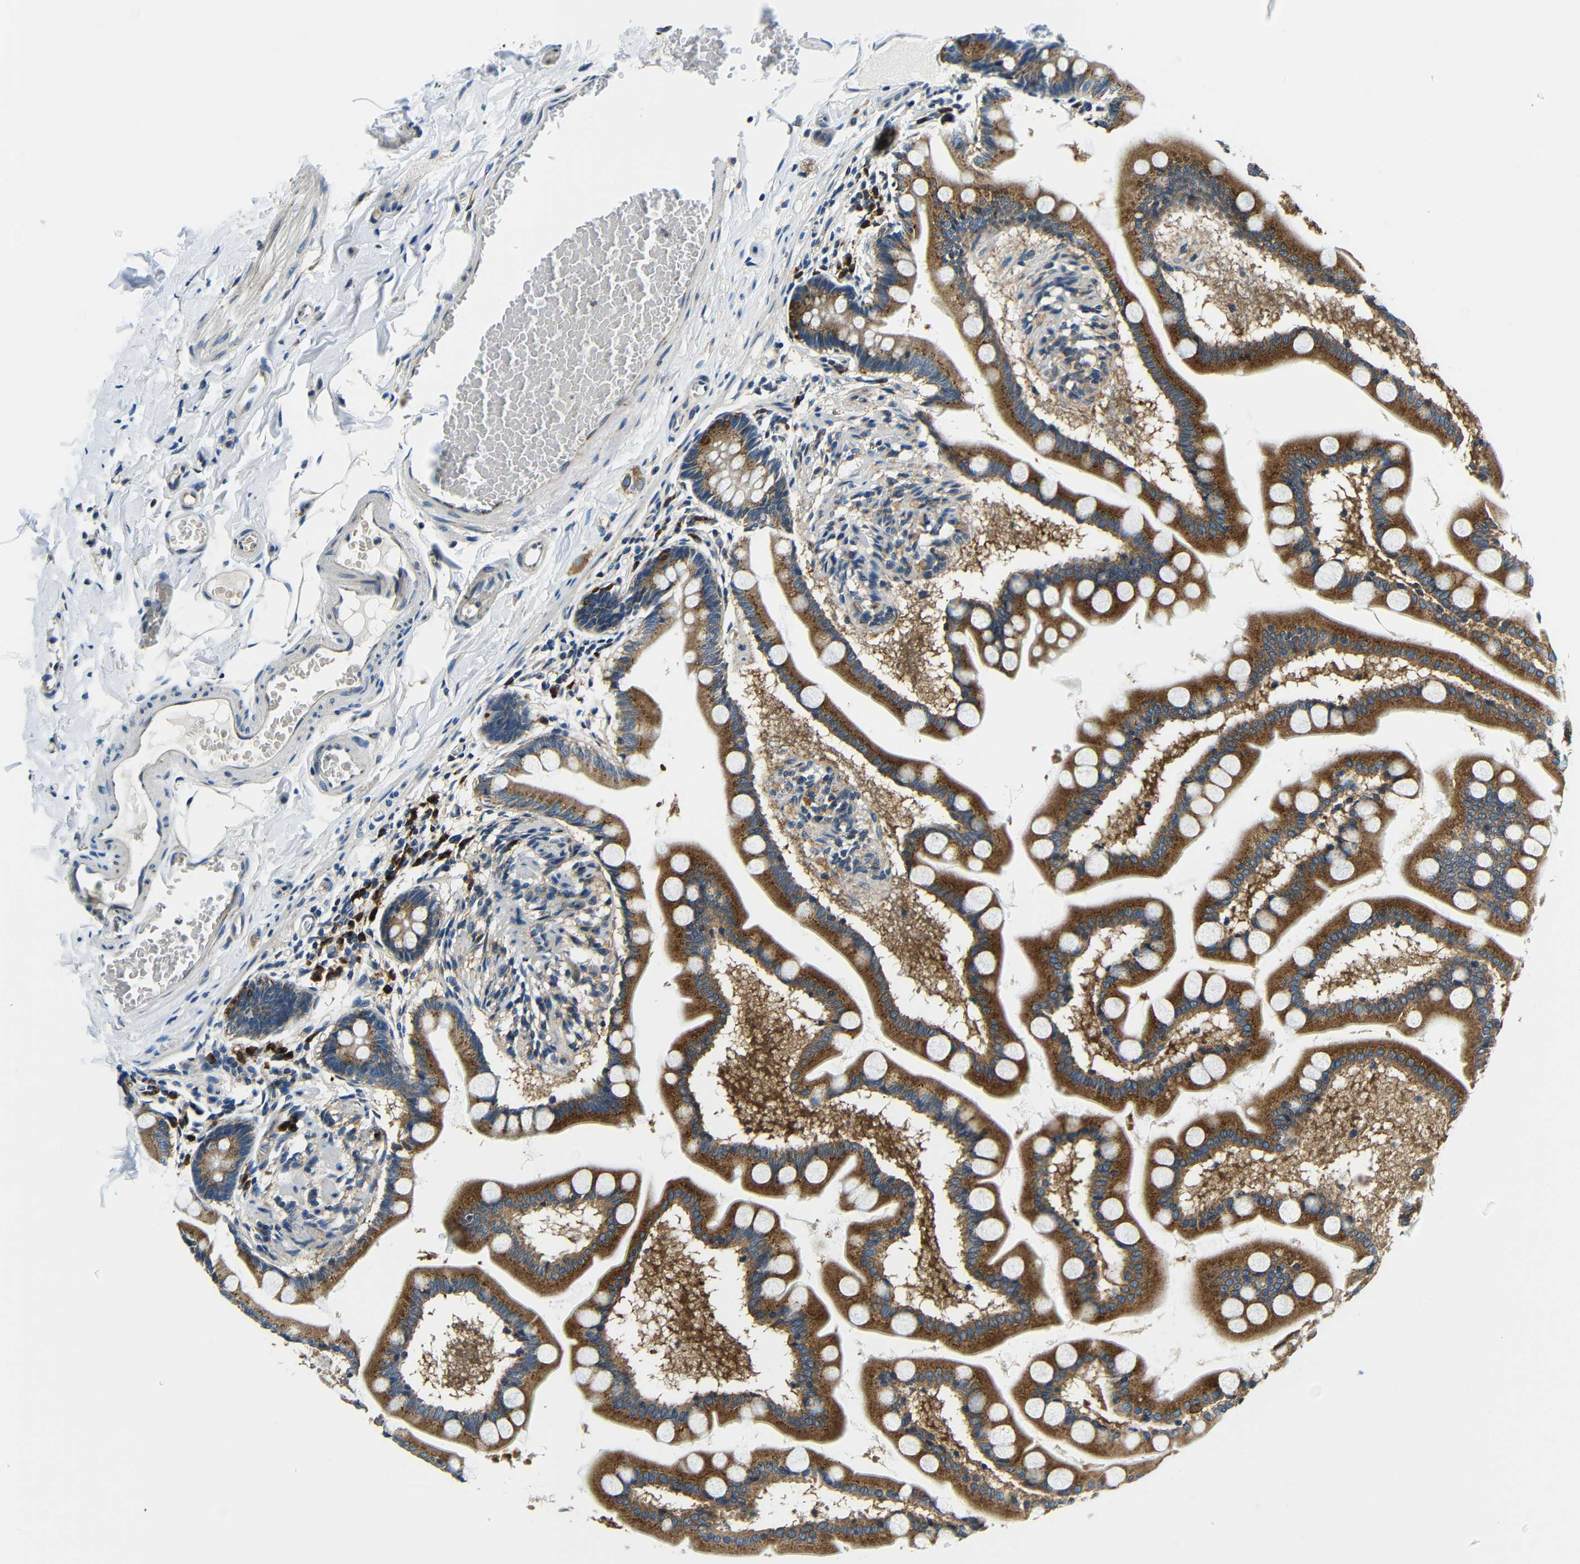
{"staining": {"intensity": "strong", "quantity": ">75%", "location": "cytoplasmic/membranous"}, "tissue": "small intestine", "cell_type": "Glandular cells", "image_type": "normal", "snomed": [{"axis": "morphology", "description": "Normal tissue, NOS"}, {"axis": "topography", "description": "Small intestine"}], "caption": "This image shows immunohistochemistry staining of unremarkable small intestine, with high strong cytoplasmic/membranous staining in about >75% of glandular cells.", "gene": "USO1", "patient": {"sex": "male", "age": 41}}